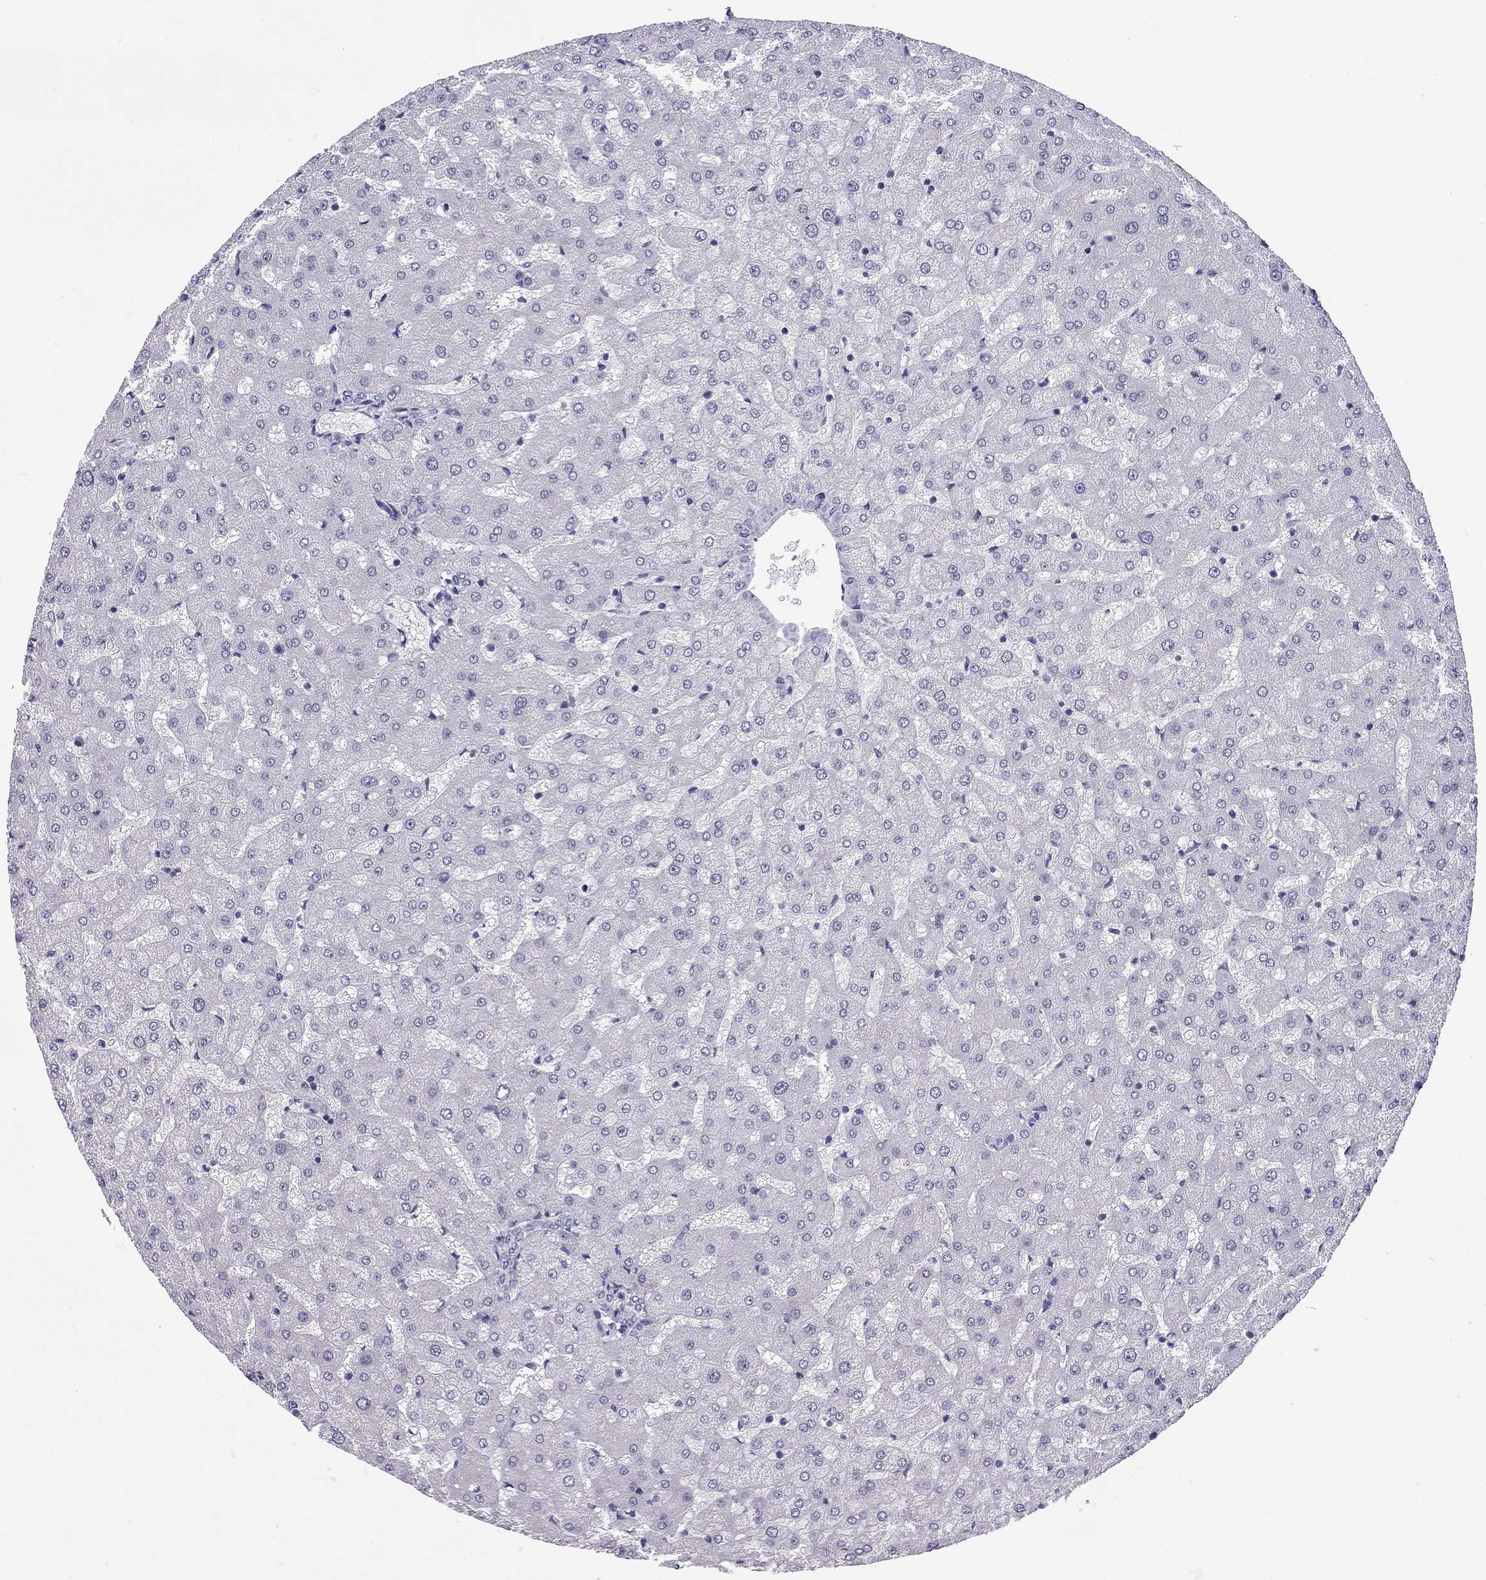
{"staining": {"intensity": "negative", "quantity": "none", "location": "none"}, "tissue": "liver", "cell_type": "Cholangiocytes", "image_type": "normal", "snomed": [{"axis": "morphology", "description": "Normal tissue, NOS"}, {"axis": "topography", "description": "Liver"}], "caption": "Liver was stained to show a protein in brown. There is no significant staining in cholangiocytes. (DAB (3,3'-diaminobenzidine) IHC with hematoxylin counter stain).", "gene": "GJA8", "patient": {"sex": "female", "age": 50}}